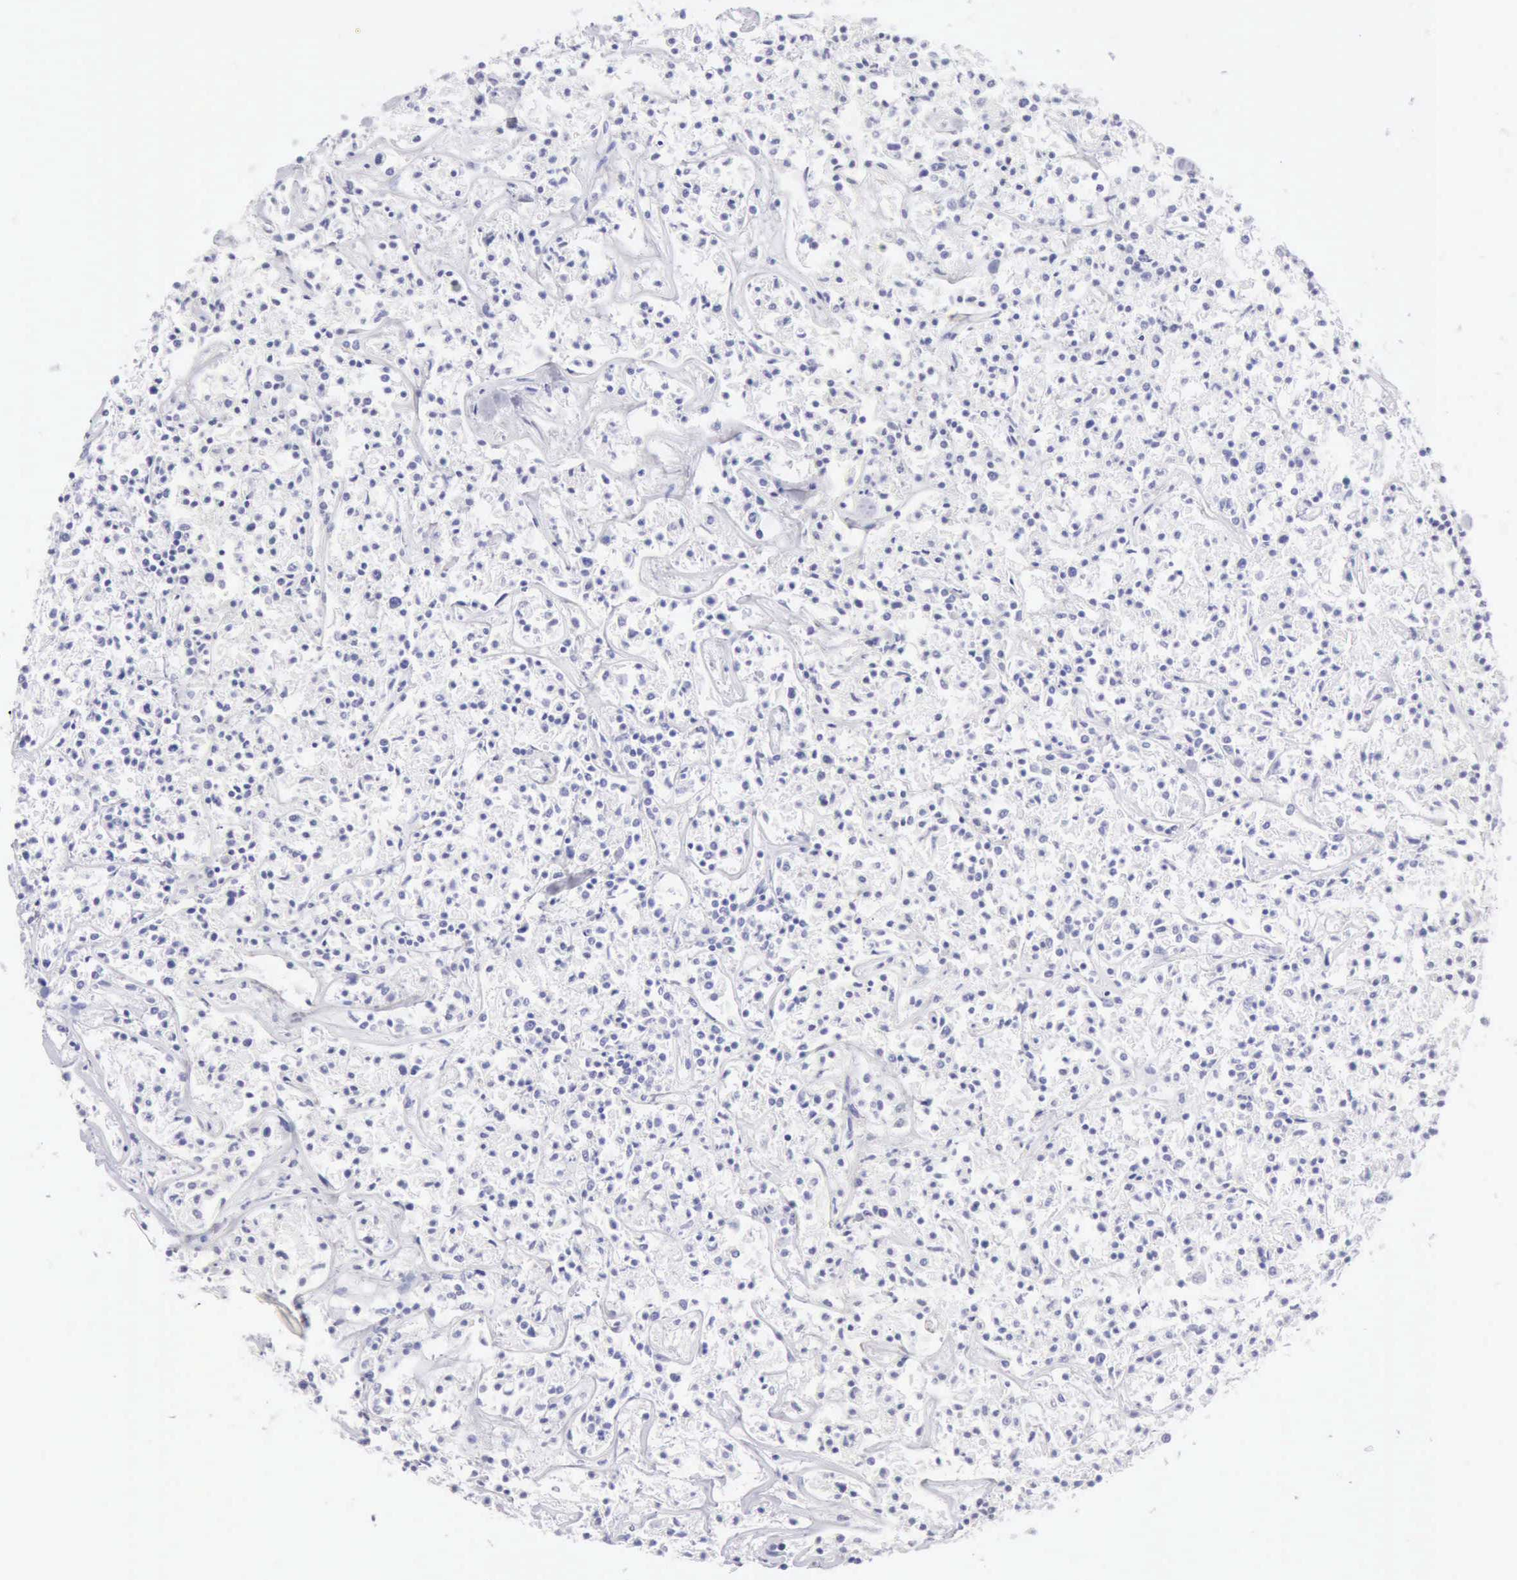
{"staining": {"intensity": "negative", "quantity": "none", "location": "none"}, "tissue": "lymphoma", "cell_type": "Tumor cells", "image_type": "cancer", "snomed": [{"axis": "morphology", "description": "Malignant lymphoma, non-Hodgkin's type, Low grade"}, {"axis": "topography", "description": "Small intestine"}], "caption": "Human malignant lymphoma, non-Hodgkin's type (low-grade) stained for a protein using immunohistochemistry exhibits no expression in tumor cells.", "gene": "RNASE1", "patient": {"sex": "female", "age": 59}}